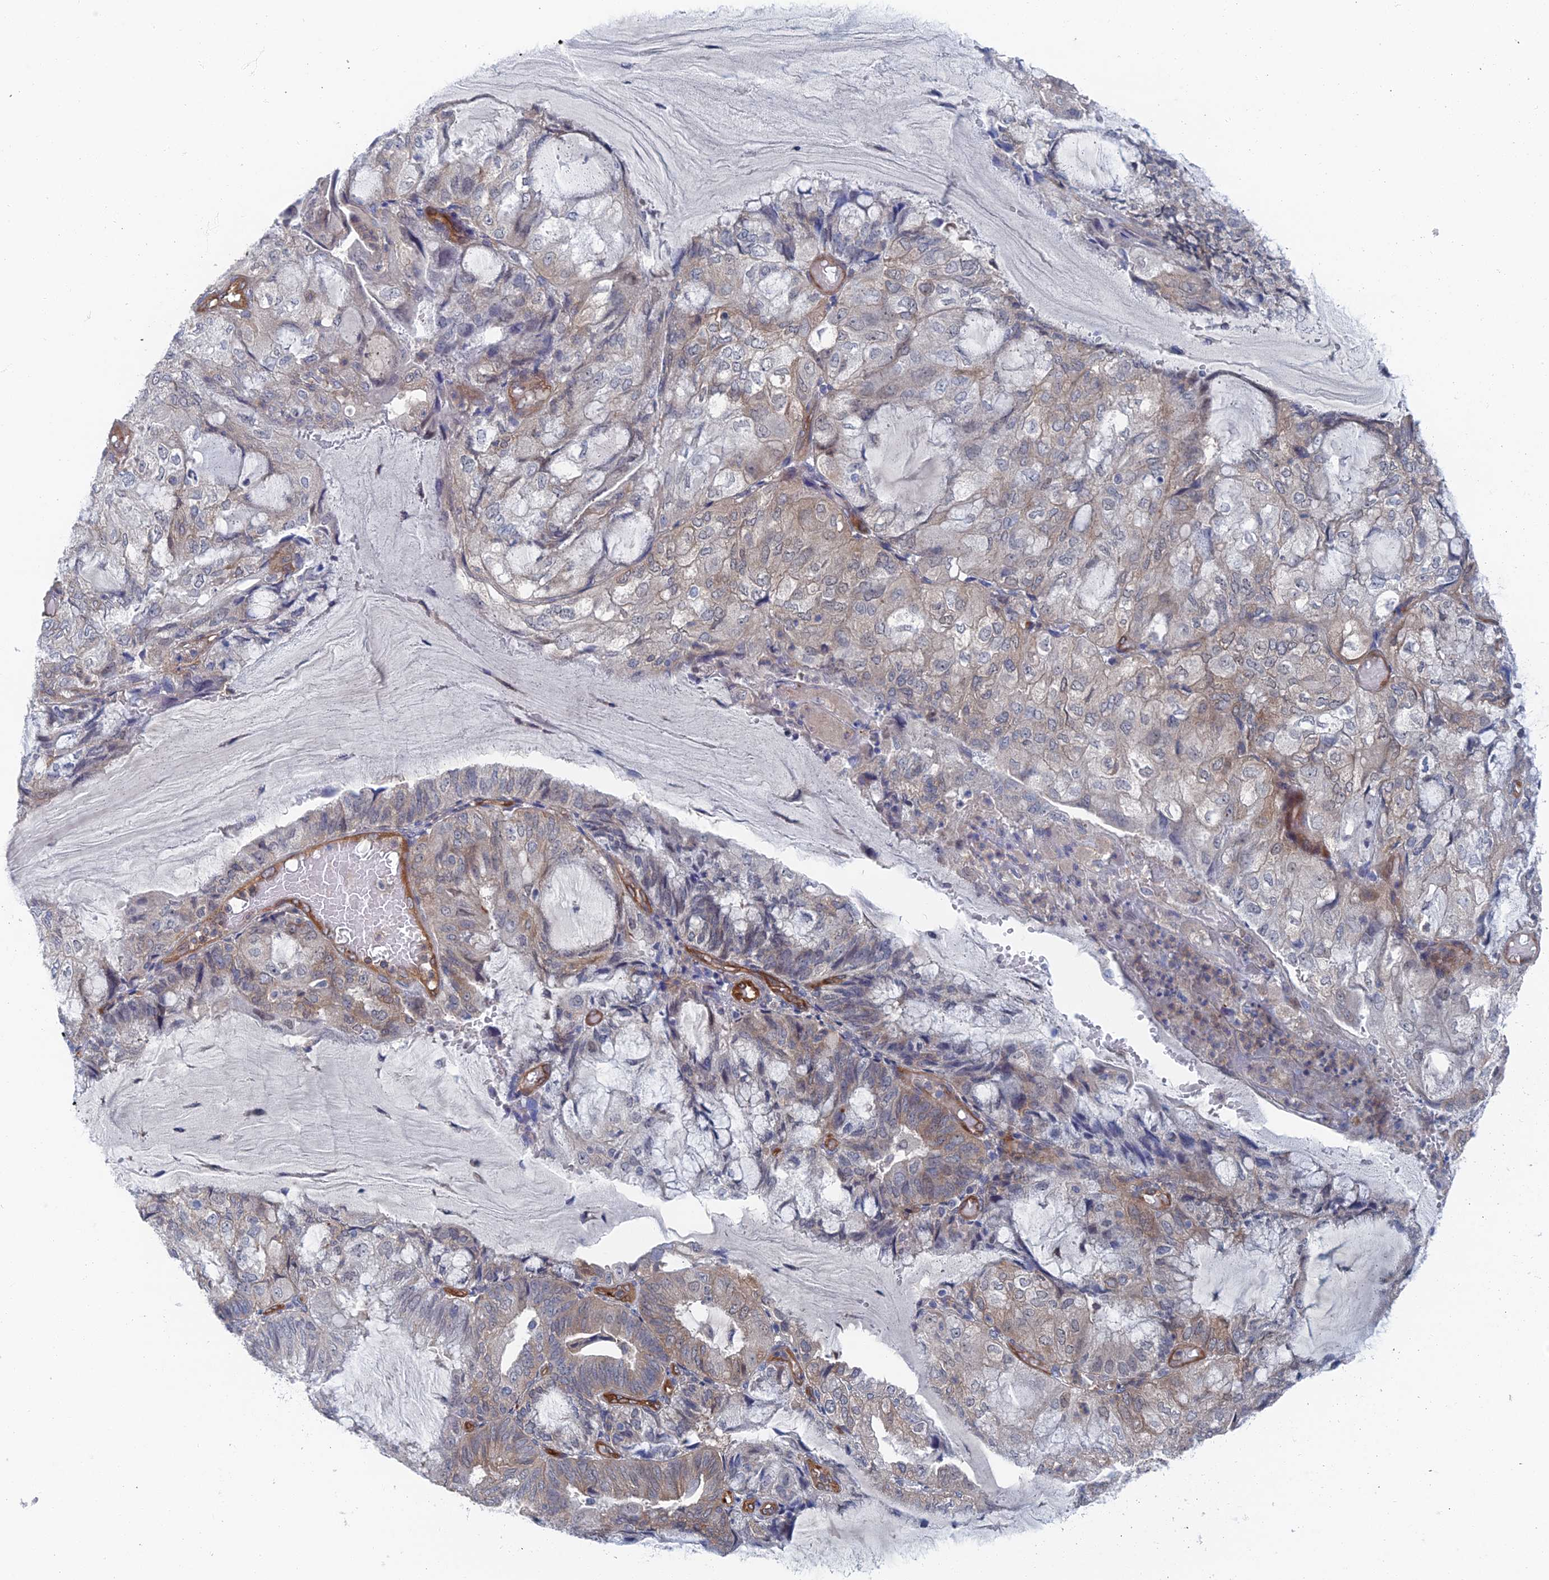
{"staining": {"intensity": "weak", "quantity": "25%-75%", "location": "cytoplasmic/membranous"}, "tissue": "endometrial cancer", "cell_type": "Tumor cells", "image_type": "cancer", "snomed": [{"axis": "morphology", "description": "Adenocarcinoma, NOS"}, {"axis": "topography", "description": "Endometrium"}], "caption": "Protein expression analysis of adenocarcinoma (endometrial) displays weak cytoplasmic/membranous positivity in approximately 25%-75% of tumor cells. Using DAB (3,3'-diaminobenzidine) (brown) and hematoxylin (blue) stains, captured at high magnification using brightfield microscopy.", "gene": "ARAP3", "patient": {"sex": "female", "age": 81}}